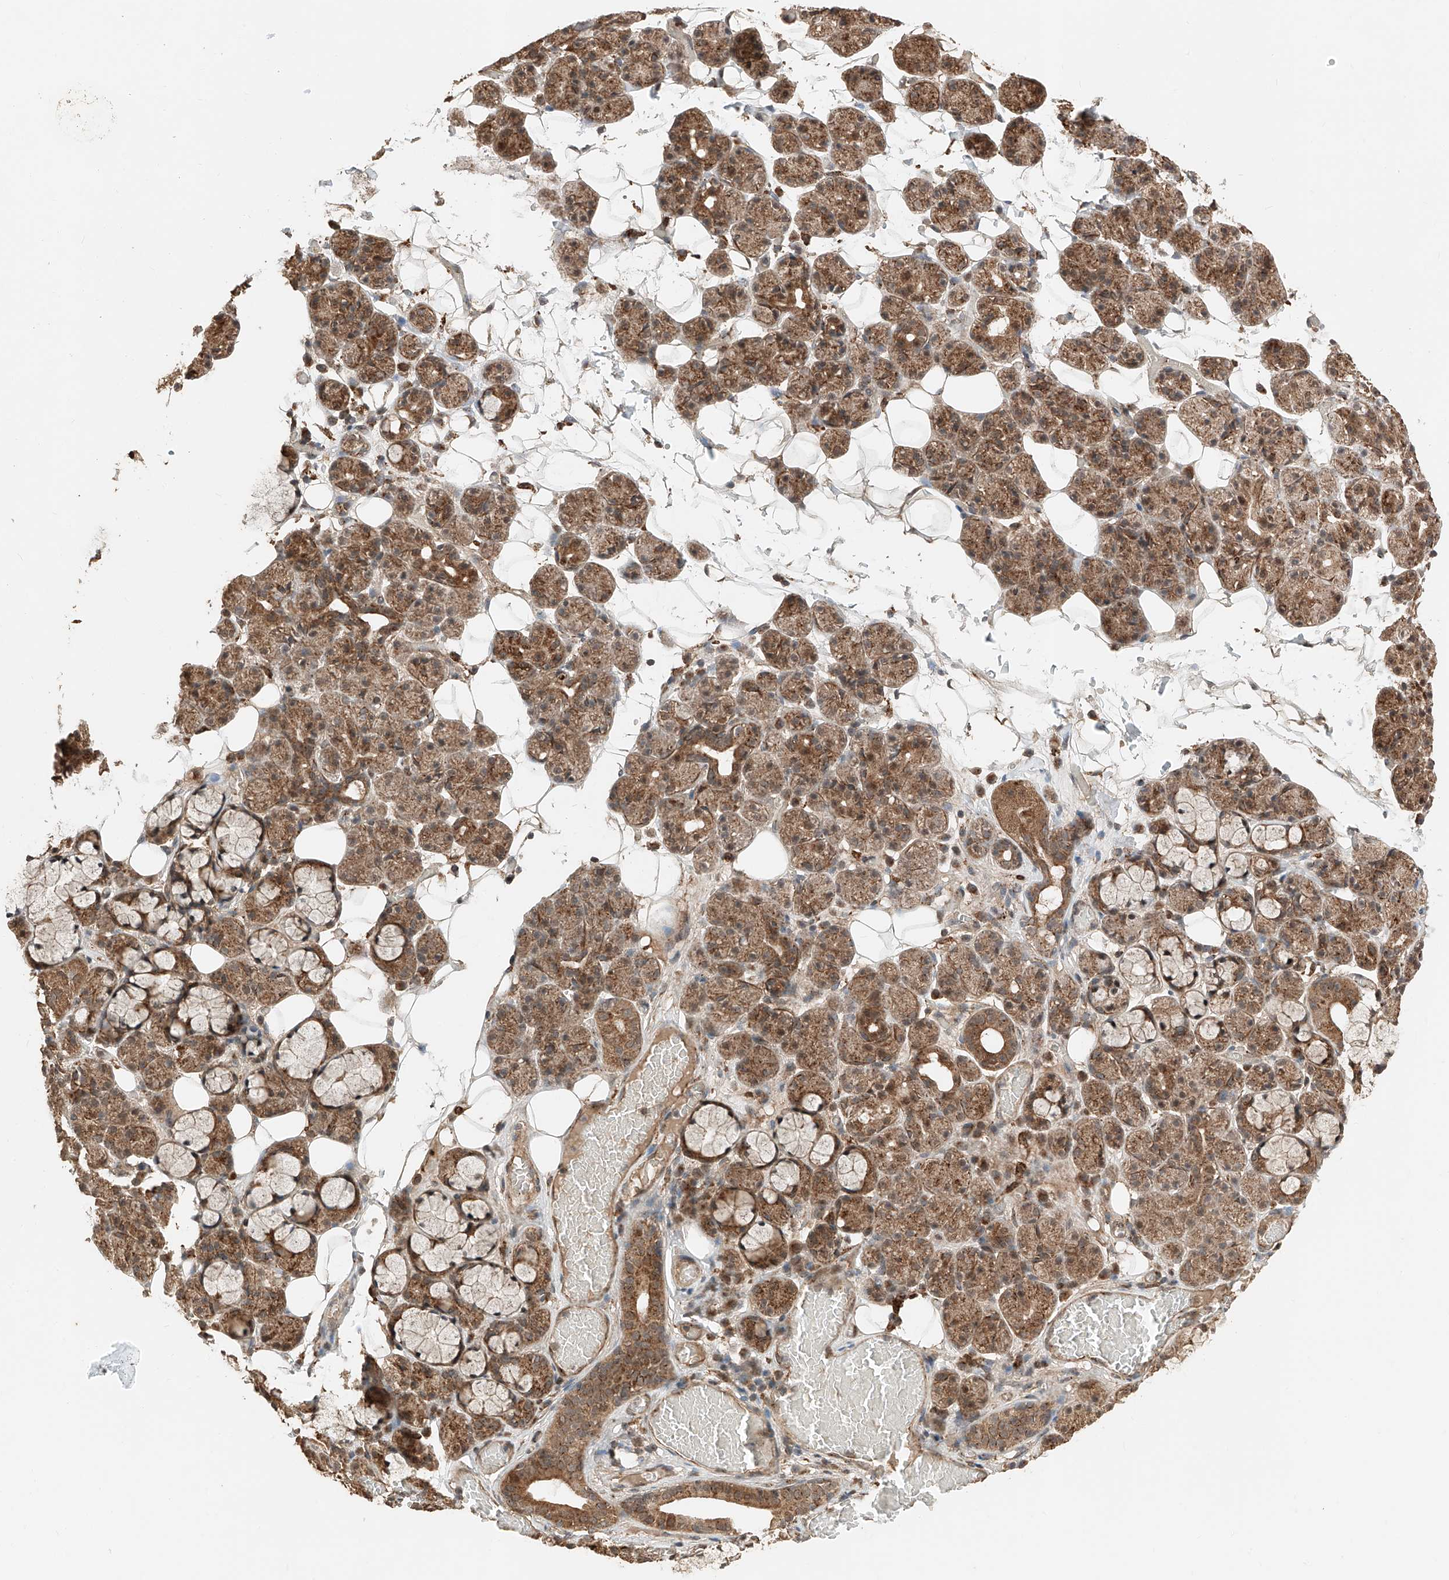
{"staining": {"intensity": "moderate", "quantity": "25%-75%", "location": "cytoplasmic/membranous"}, "tissue": "salivary gland", "cell_type": "Glandular cells", "image_type": "normal", "snomed": [{"axis": "morphology", "description": "Normal tissue, NOS"}, {"axis": "topography", "description": "Salivary gland"}], "caption": "Glandular cells show medium levels of moderate cytoplasmic/membranous expression in about 25%-75% of cells in normal salivary gland. (brown staining indicates protein expression, while blue staining denotes nuclei).", "gene": "ZSCAN29", "patient": {"sex": "male", "age": 63}}